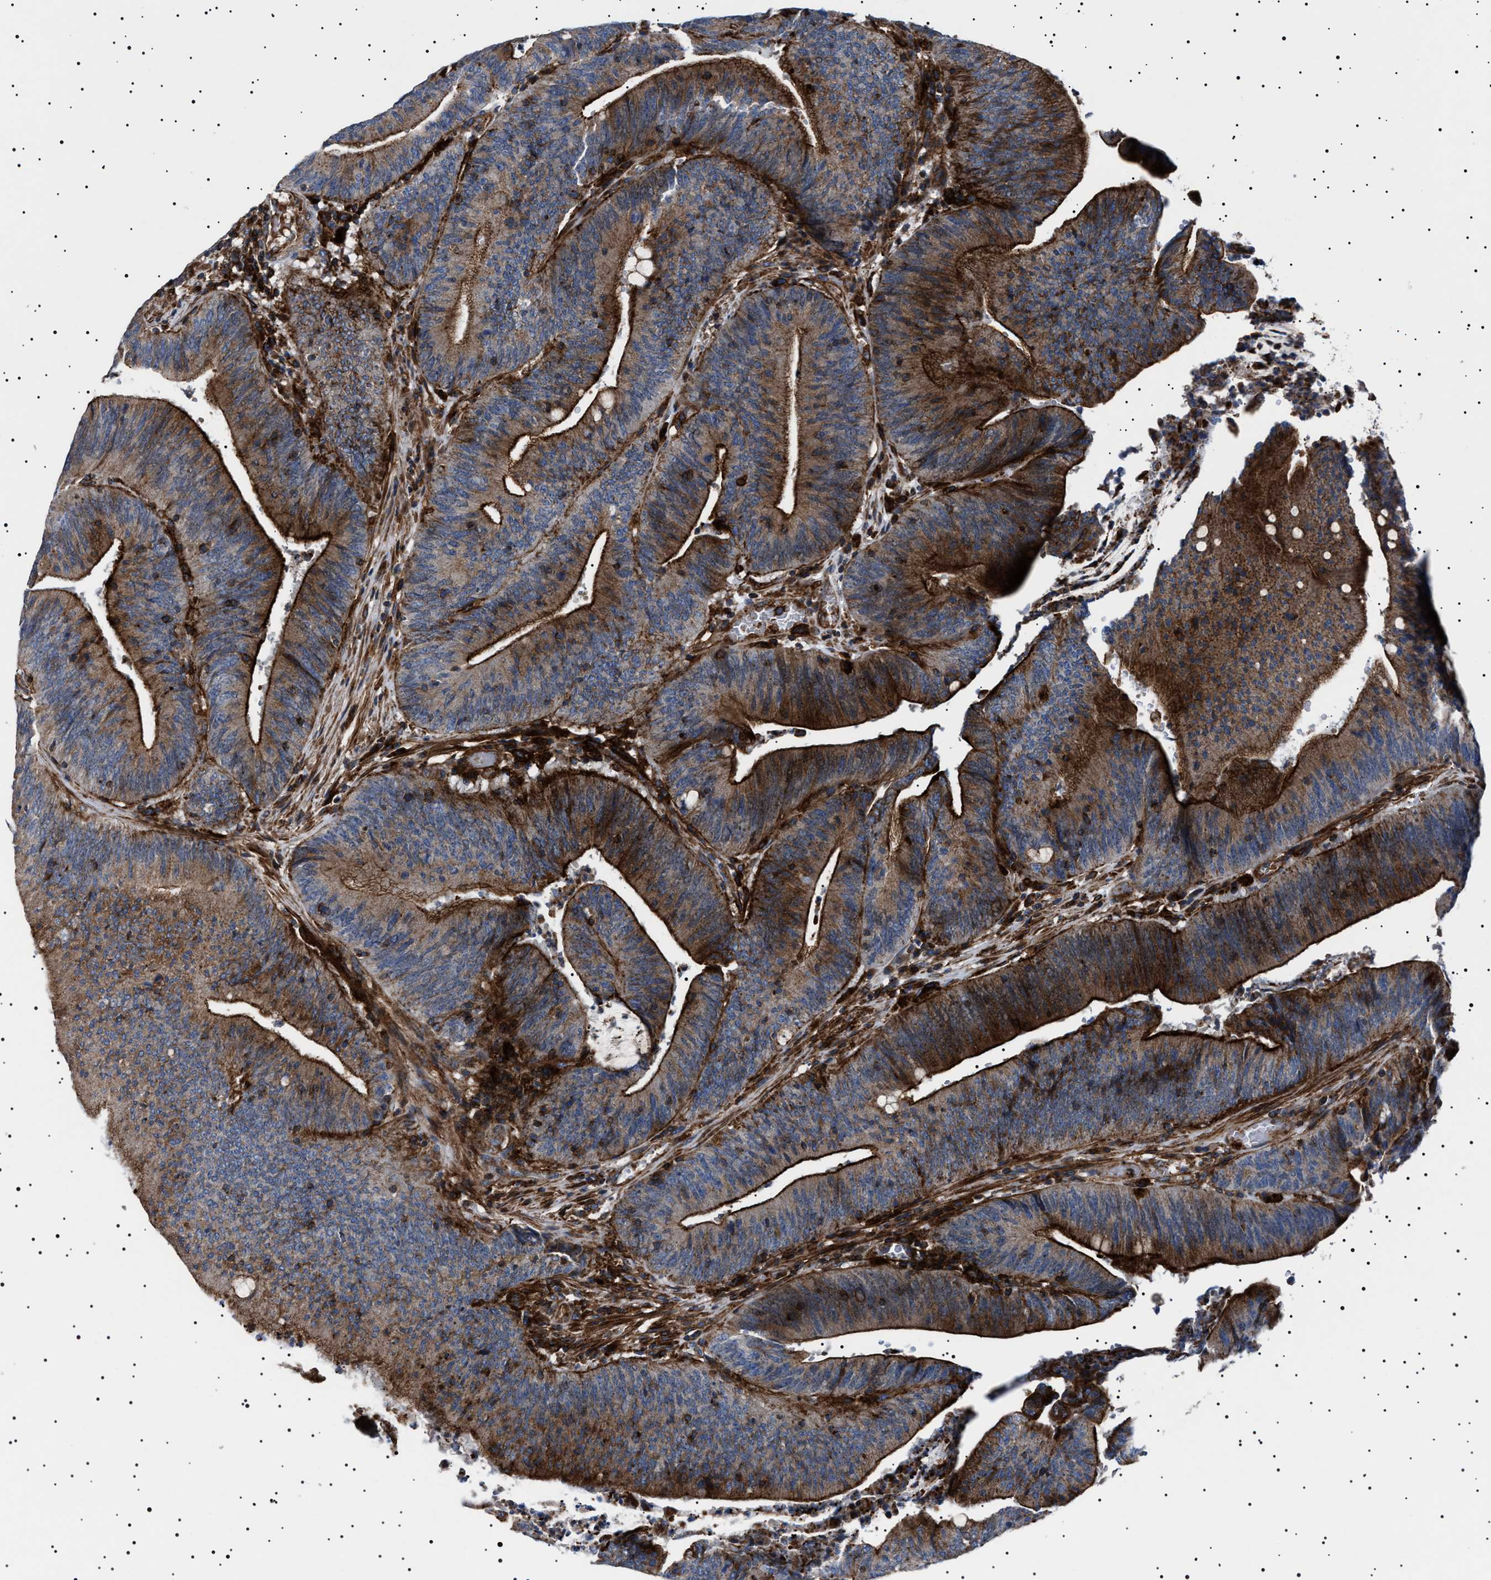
{"staining": {"intensity": "strong", "quantity": "25%-75%", "location": "cytoplasmic/membranous"}, "tissue": "colorectal cancer", "cell_type": "Tumor cells", "image_type": "cancer", "snomed": [{"axis": "morphology", "description": "Normal tissue, NOS"}, {"axis": "morphology", "description": "Adenocarcinoma, NOS"}, {"axis": "topography", "description": "Rectum"}], "caption": "IHC of adenocarcinoma (colorectal) shows high levels of strong cytoplasmic/membranous positivity in approximately 25%-75% of tumor cells. (brown staining indicates protein expression, while blue staining denotes nuclei).", "gene": "NEU1", "patient": {"sex": "female", "age": 66}}